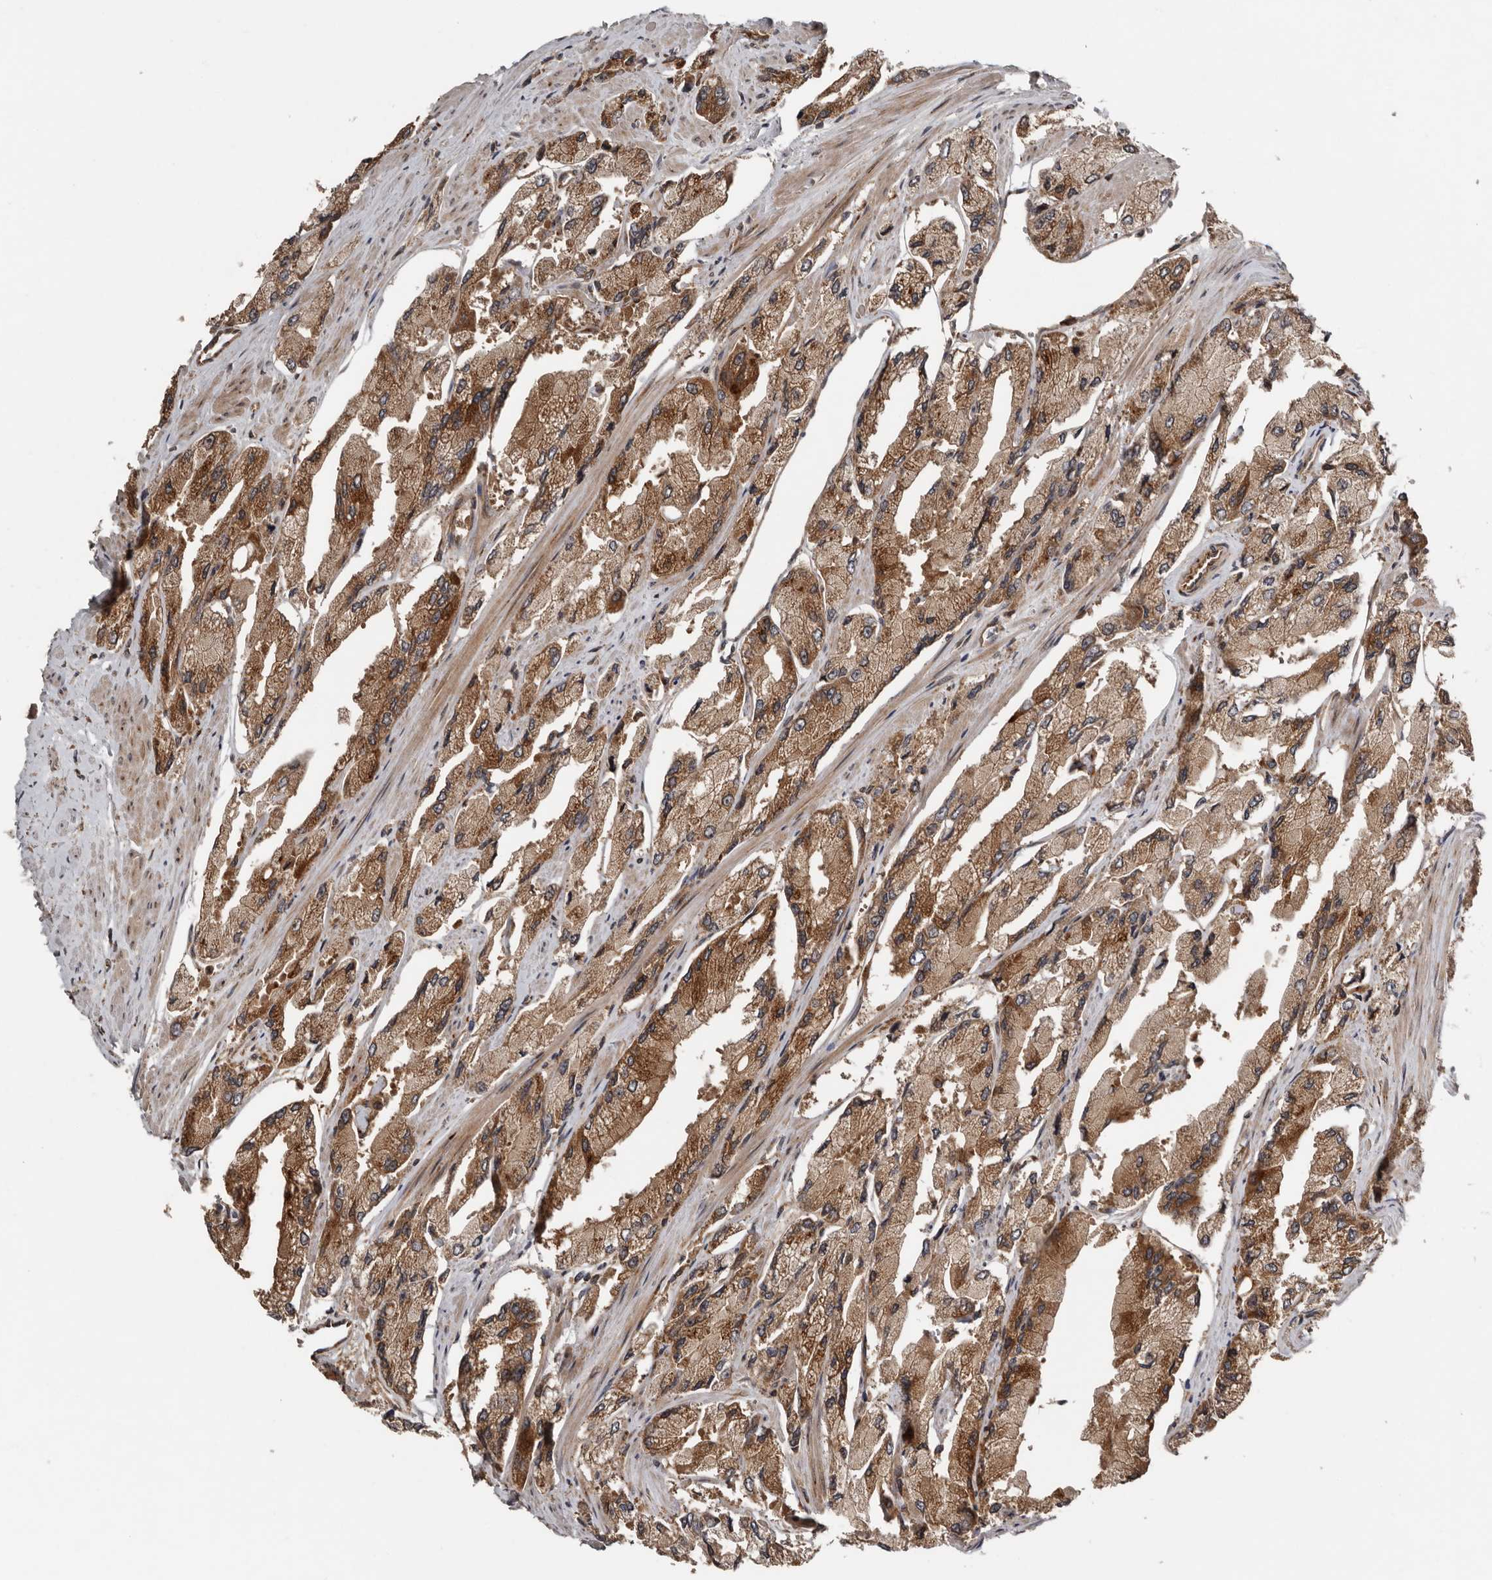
{"staining": {"intensity": "strong", "quantity": ">75%", "location": "cytoplasmic/membranous"}, "tissue": "prostate cancer", "cell_type": "Tumor cells", "image_type": "cancer", "snomed": [{"axis": "morphology", "description": "Adenocarcinoma, High grade"}, {"axis": "topography", "description": "Prostate"}], "caption": "Immunohistochemical staining of human prostate high-grade adenocarcinoma displays high levels of strong cytoplasmic/membranous positivity in about >75% of tumor cells. The protein of interest is shown in brown color, while the nuclei are stained blue.", "gene": "CCDC190", "patient": {"sex": "male", "age": 58}}